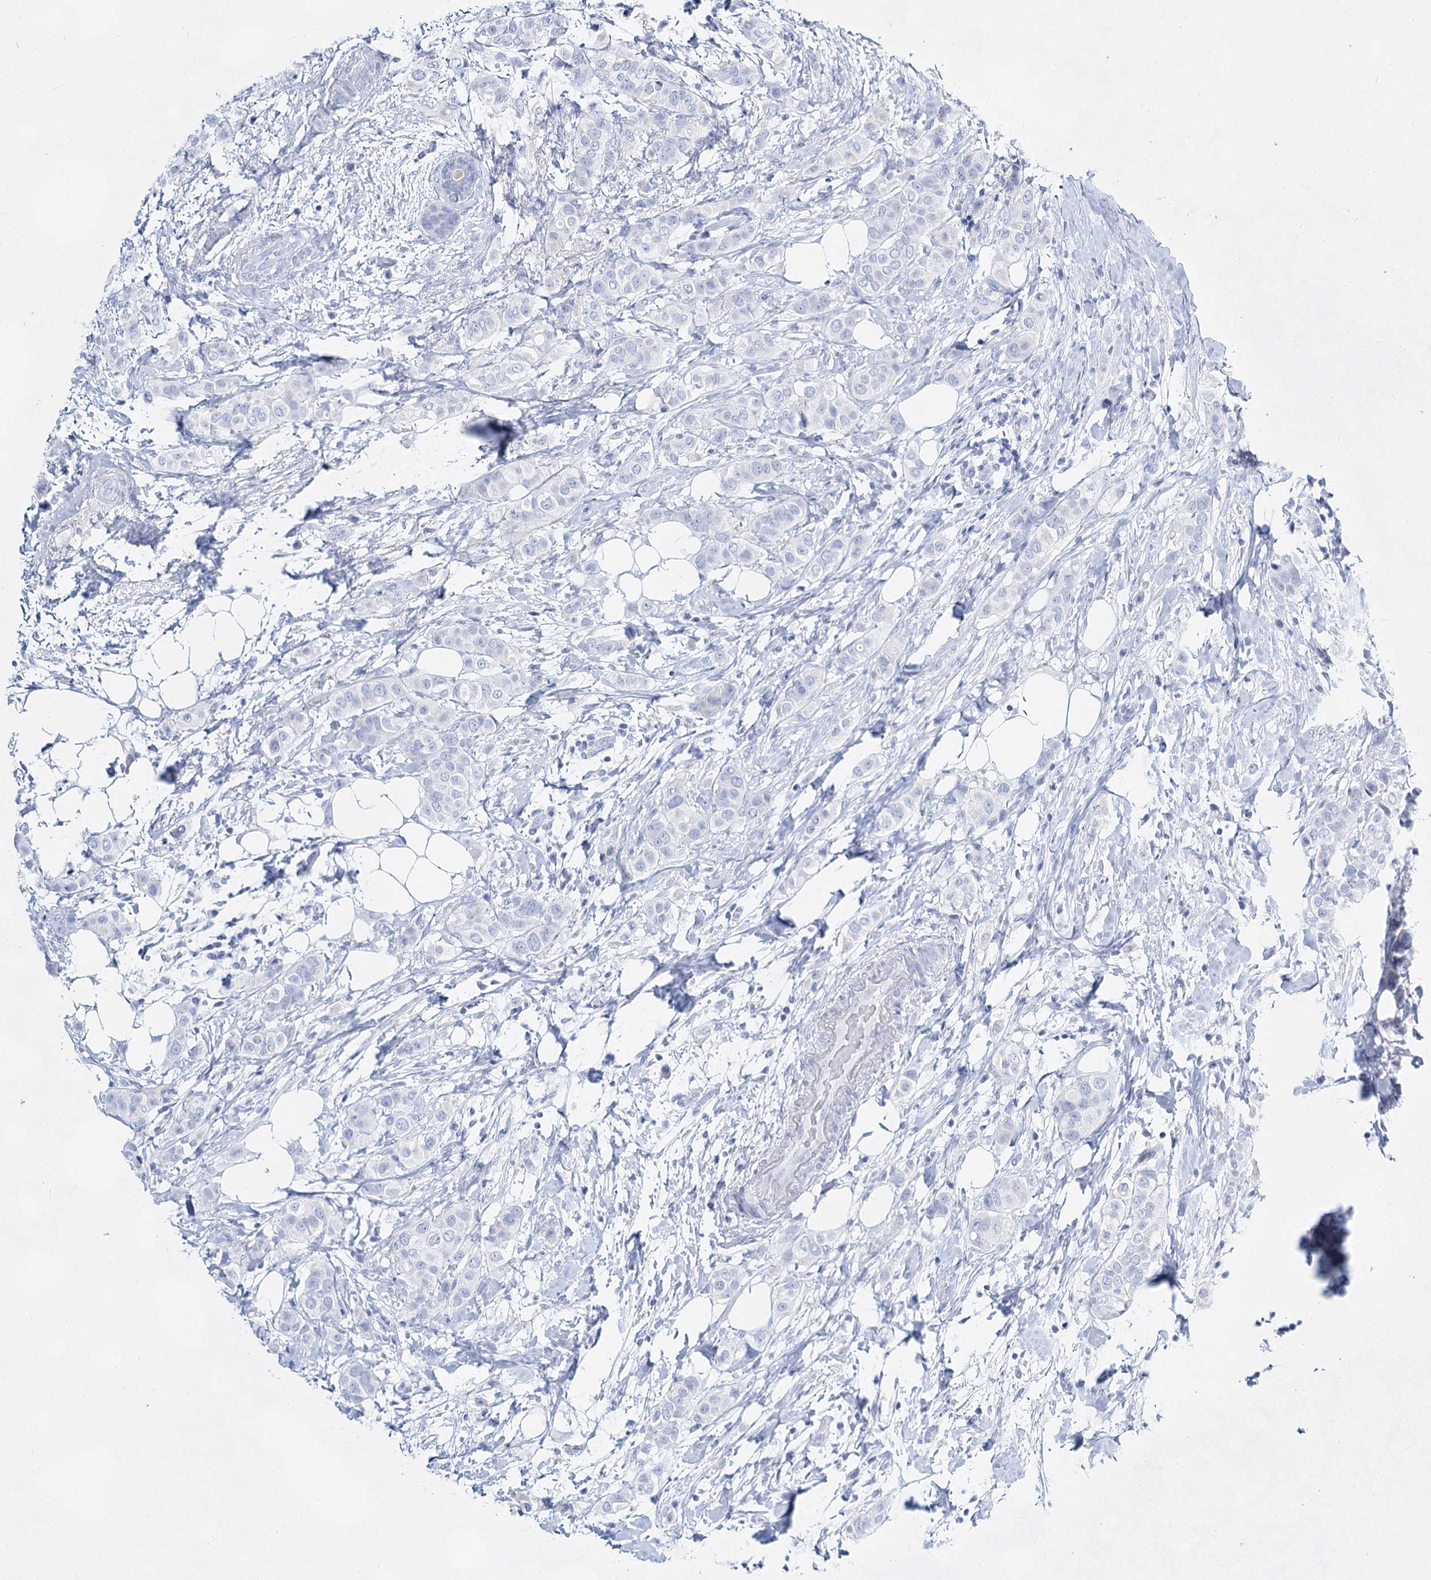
{"staining": {"intensity": "negative", "quantity": "none", "location": "none"}, "tissue": "breast cancer", "cell_type": "Tumor cells", "image_type": "cancer", "snomed": [{"axis": "morphology", "description": "Lobular carcinoma"}, {"axis": "topography", "description": "Breast"}], "caption": "Histopathology image shows no significant protein staining in tumor cells of breast cancer.", "gene": "SLC17A2", "patient": {"sex": "female", "age": 51}}